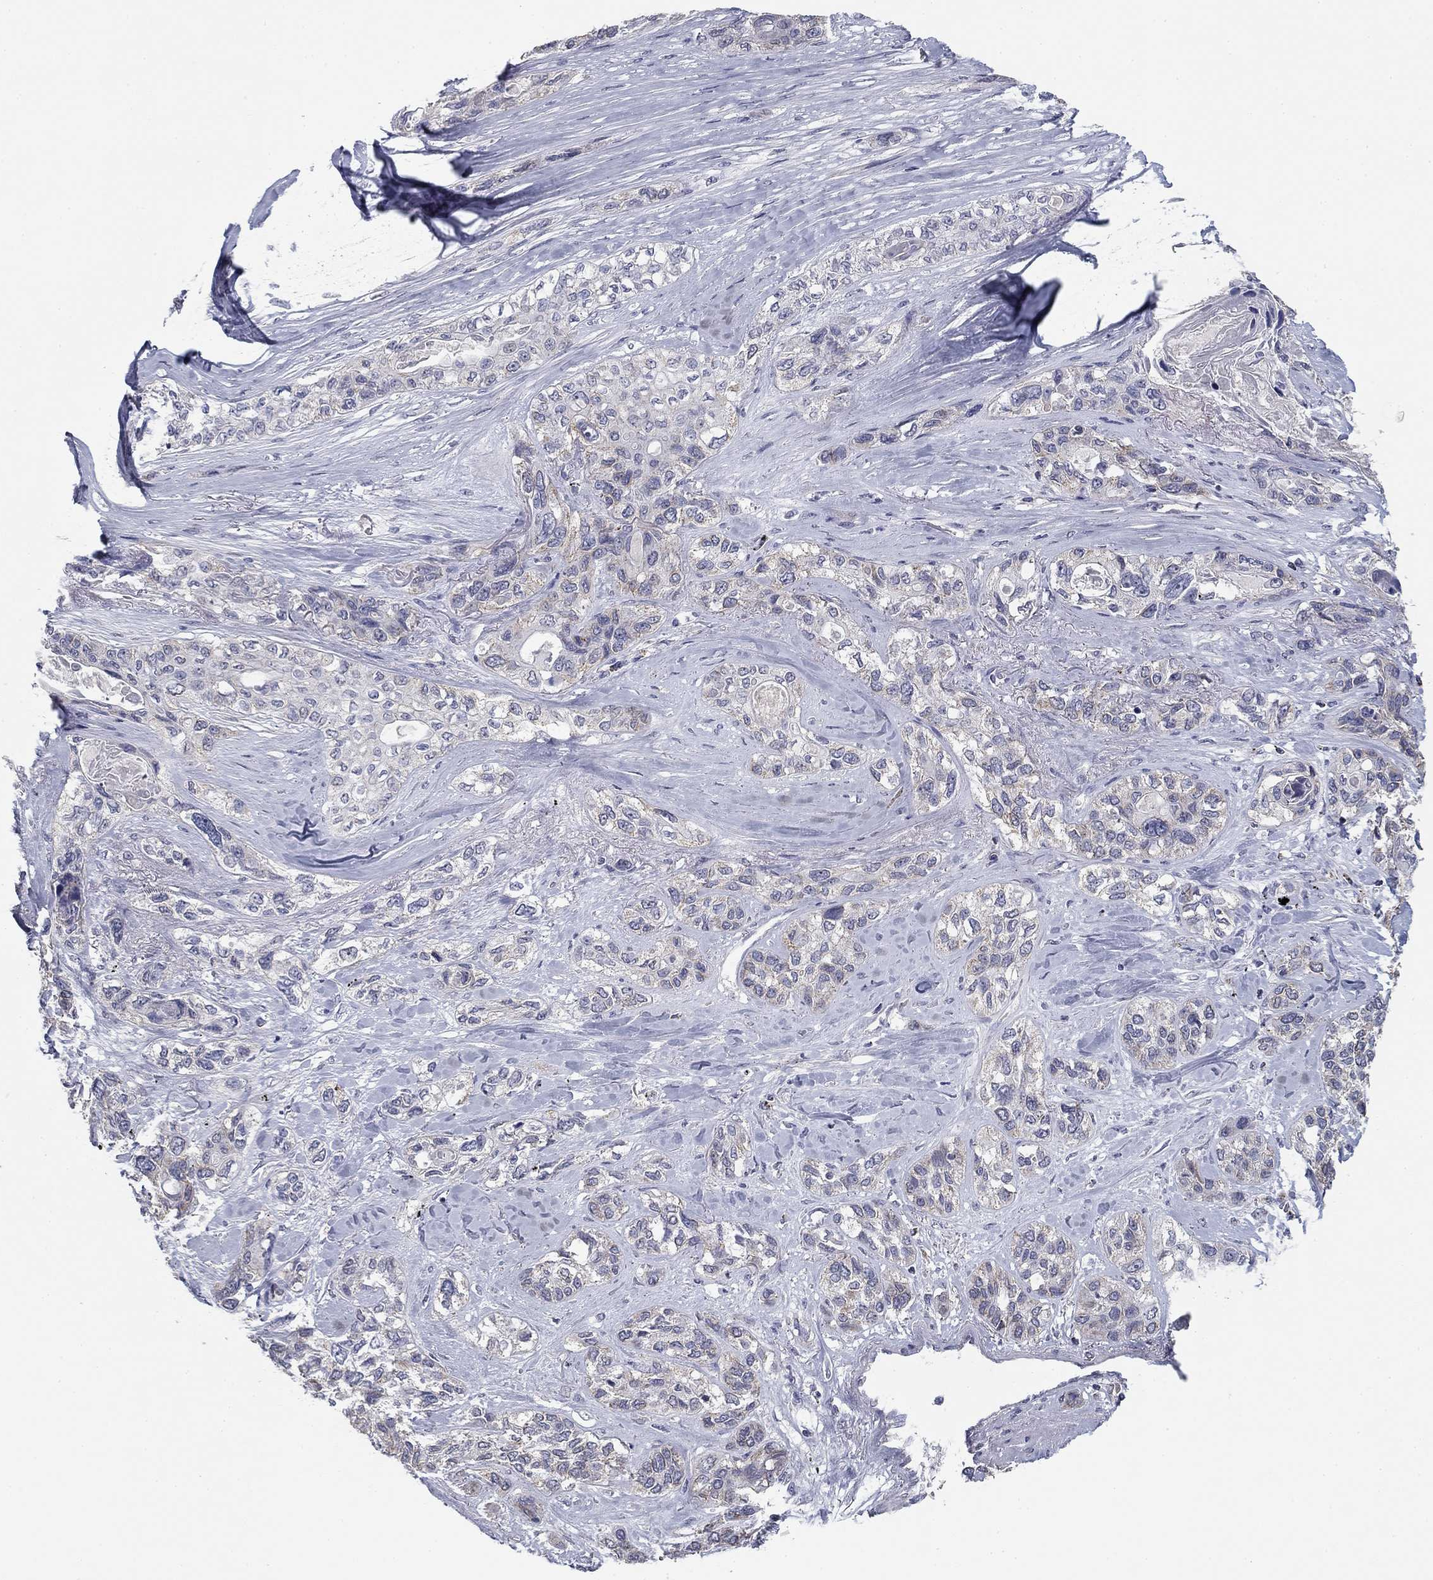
{"staining": {"intensity": "negative", "quantity": "none", "location": "none"}, "tissue": "lung cancer", "cell_type": "Tumor cells", "image_type": "cancer", "snomed": [{"axis": "morphology", "description": "Squamous cell carcinoma, NOS"}, {"axis": "topography", "description": "Lung"}], "caption": "The photomicrograph shows no staining of tumor cells in lung squamous cell carcinoma.", "gene": "SEPTIN3", "patient": {"sex": "female", "age": 70}}